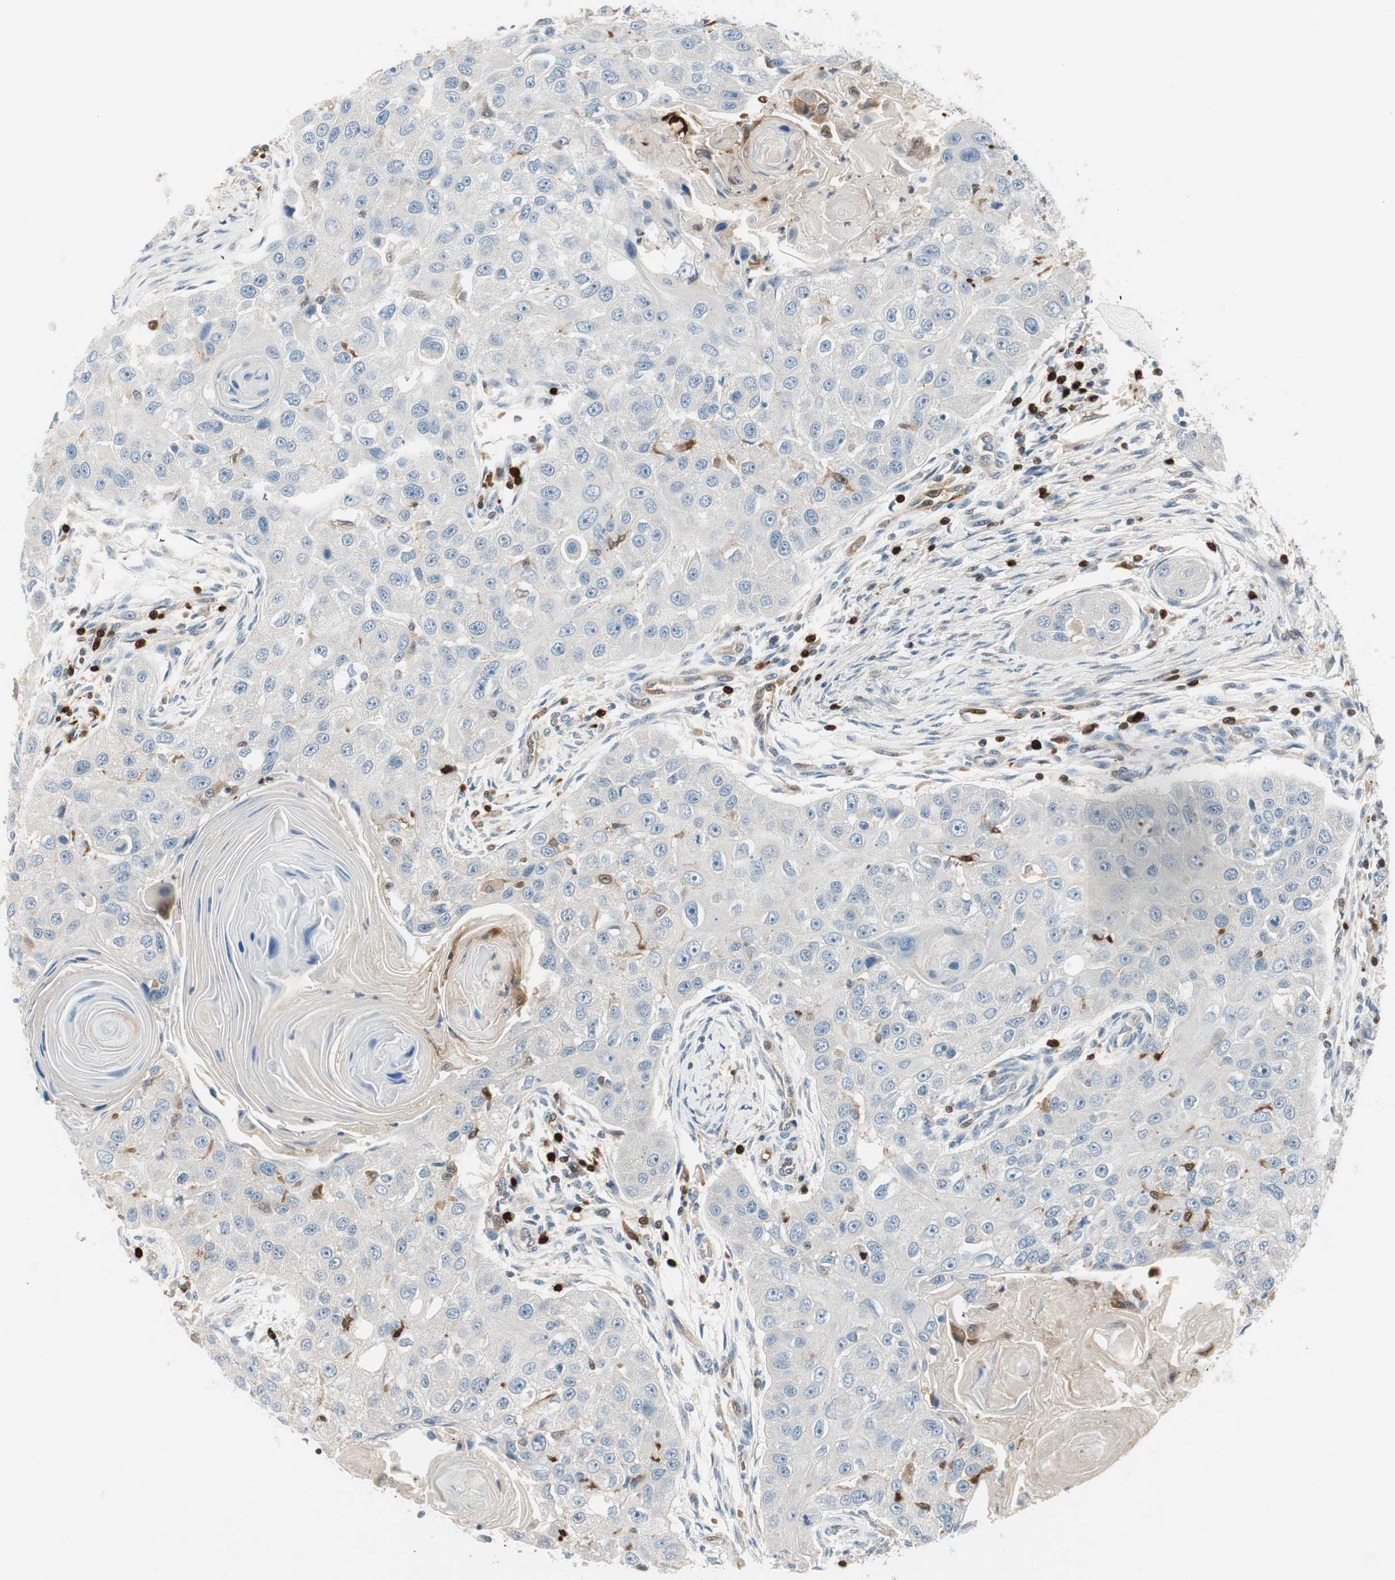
{"staining": {"intensity": "negative", "quantity": "none", "location": "none"}, "tissue": "head and neck cancer", "cell_type": "Tumor cells", "image_type": "cancer", "snomed": [{"axis": "morphology", "description": "Normal tissue, NOS"}, {"axis": "morphology", "description": "Squamous cell carcinoma, NOS"}, {"axis": "topography", "description": "Skeletal muscle"}, {"axis": "topography", "description": "Head-Neck"}], "caption": "Head and neck cancer (squamous cell carcinoma) stained for a protein using IHC reveals no staining tumor cells.", "gene": "COTL1", "patient": {"sex": "male", "age": 51}}